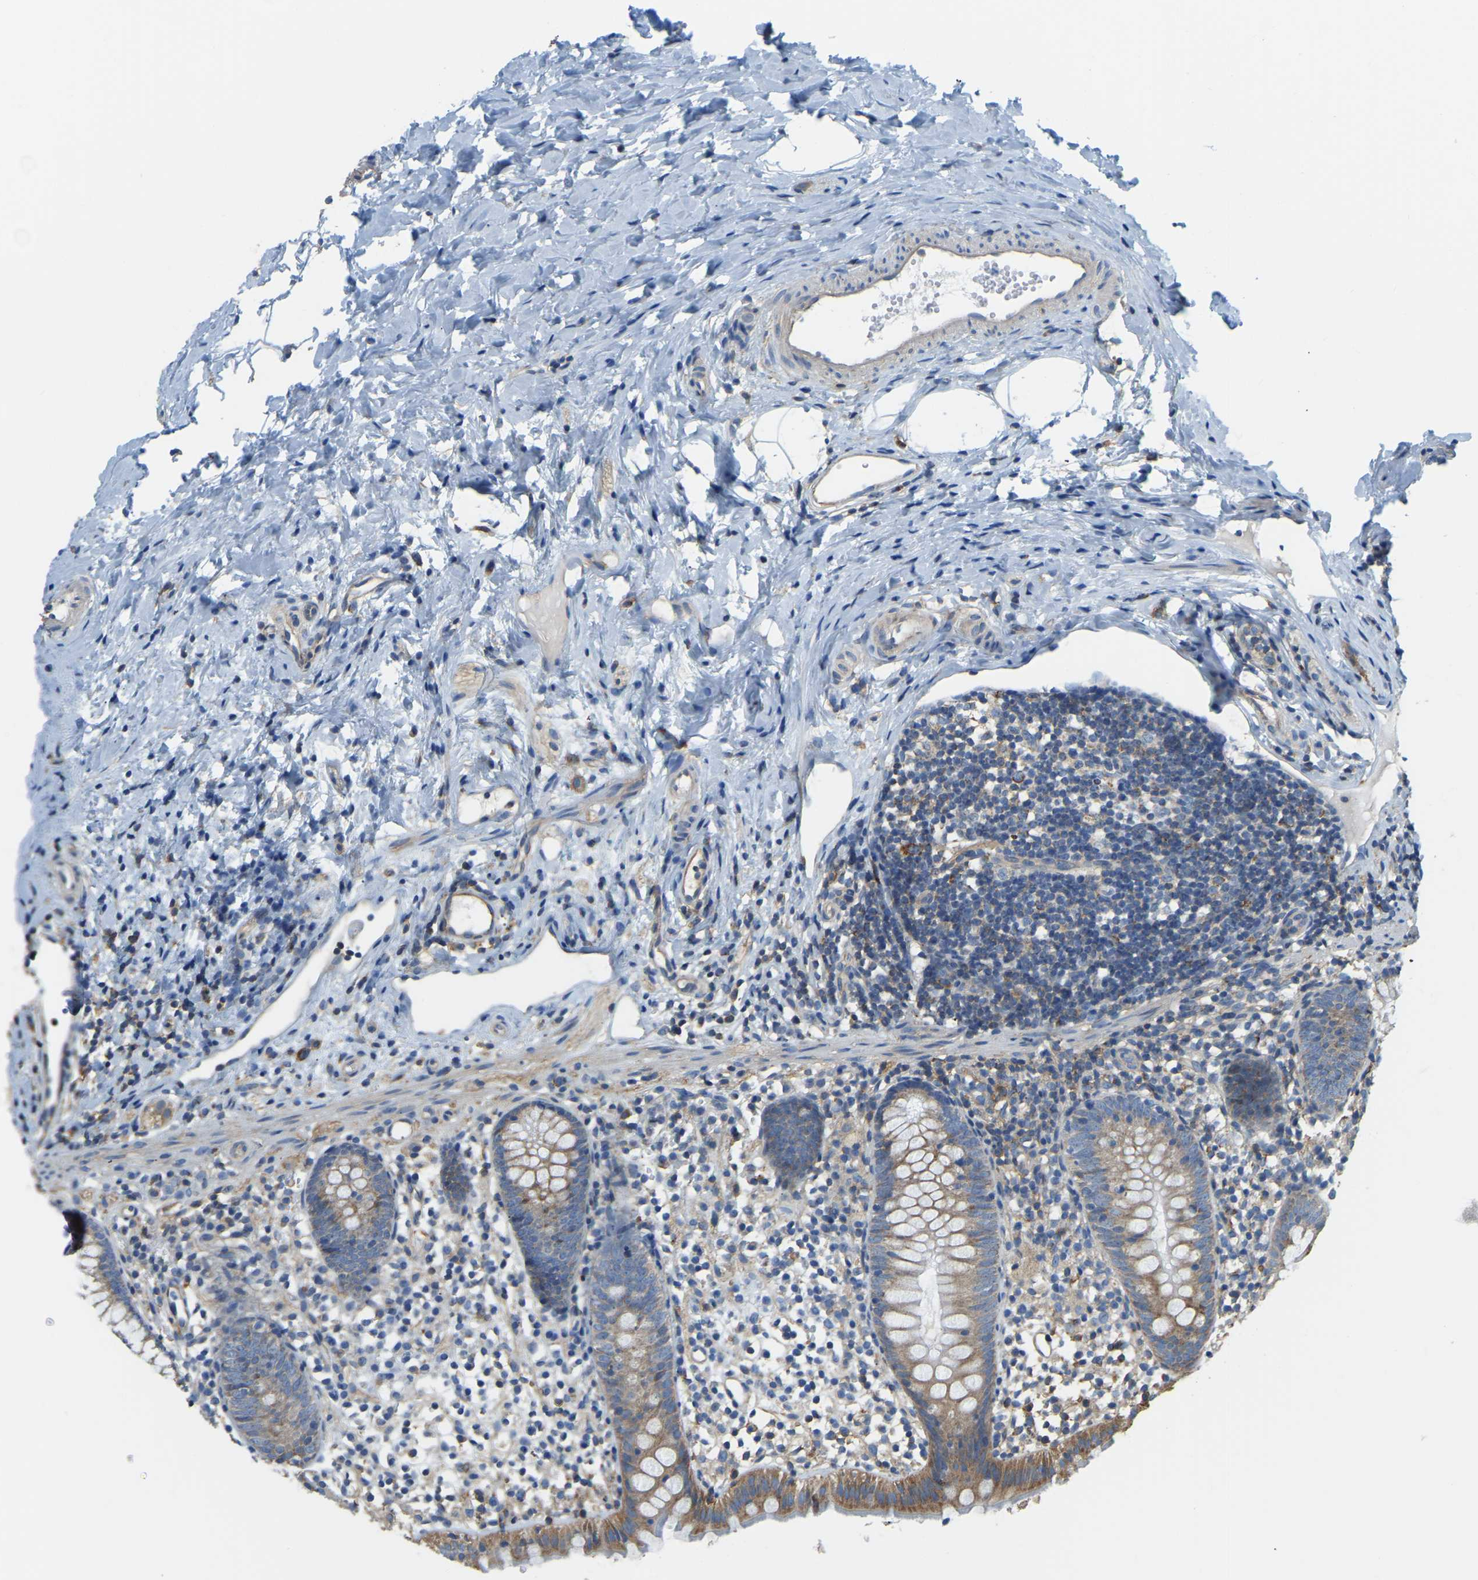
{"staining": {"intensity": "moderate", "quantity": ">75%", "location": "cytoplasmic/membranous"}, "tissue": "appendix", "cell_type": "Glandular cells", "image_type": "normal", "snomed": [{"axis": "morphology", "description": "Normal tissue, NOS"}, {"axis": "topography", "description": "Appendix"}], "caption": "High-magnification brightfield microscopy of unremarkable appendix stained with DAB (3,3'-diaminobenzidine) (brown) and counterstained with hematoxylin (blue). glandular cells exhibit moderate cytoplasmic/membranous staining is appreciated in approximately>75% of cells. (IHC, brightfield microscopy, high magnification).", "gene": "AHNAK", "patient": {"sex": "female", "age": 20}}